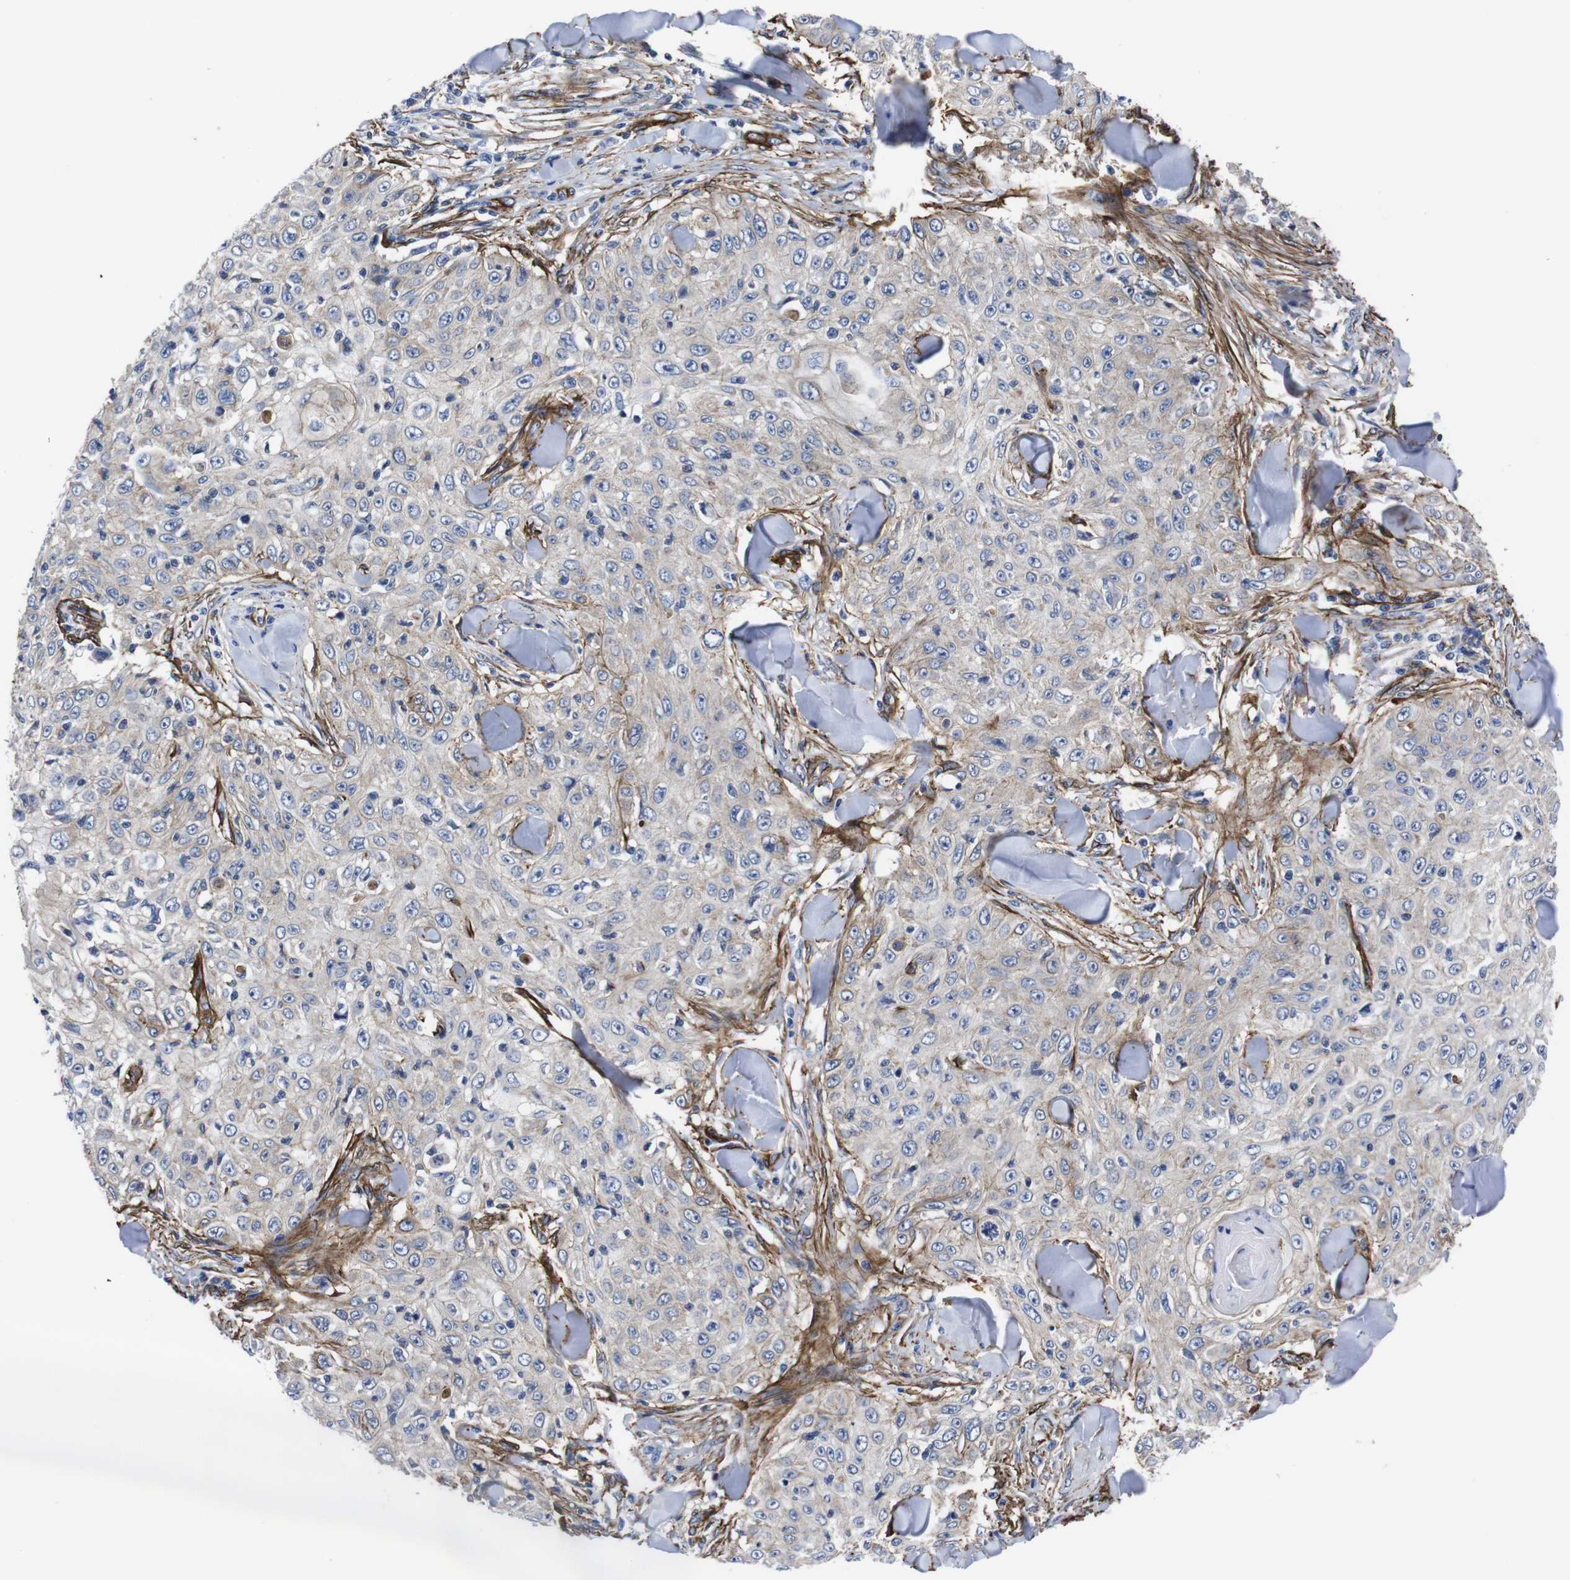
{"staining": {"intensity": "weak", "quantity": "<25%", "location": "cytoplasmic/membranous"}, "tissue": "skin cancer", "cell_type": "Tumor cells", "image_type": "cancer", "snomed": [{"axis": "morphology", "description": "Squamous cell carcinoma, NOS"}, {"axis": "topography", "description": "Skin"}], "caption": "A micrograph of human skin cancer is negative for staining in tumor cells.", "gene": "WNT10A", "patient": {"sex": "male", "age": 86}}